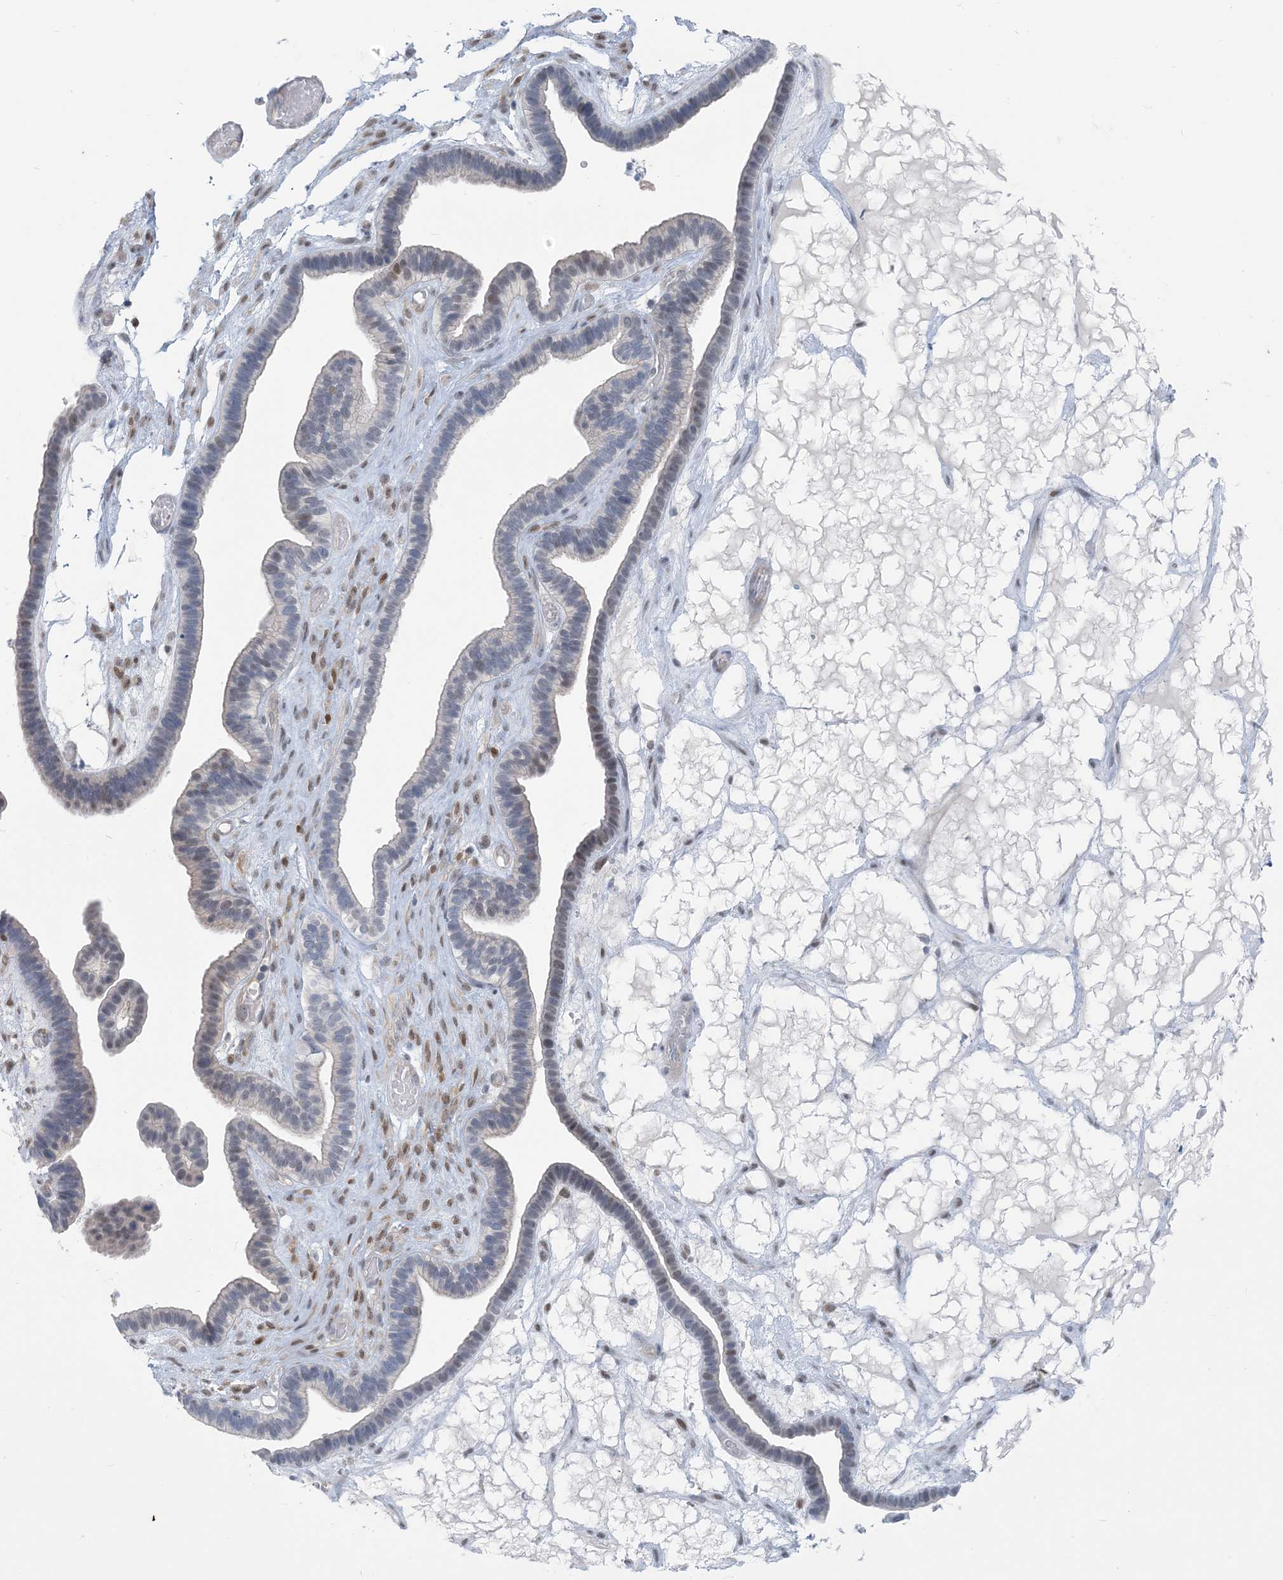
{"staining": {"intensity": "negative", "quantity": "none", "location": "none"}, "tissue": "ovarian cancer", "cell_type": "Tumor cells", "image_type": "cancer", "snomed": [{"axis": "morphology", "description": "Cystadenocarcinoma, serous, NOS"}, {"axis": "topography", "description": "Ovary"}], "caption": "Tumor cells are negative for protein expression in human serous cystadenocarcinoma (ovarian).", "gene": "ZC3H12A", "patient": {"sex": "female", "age": 56}}